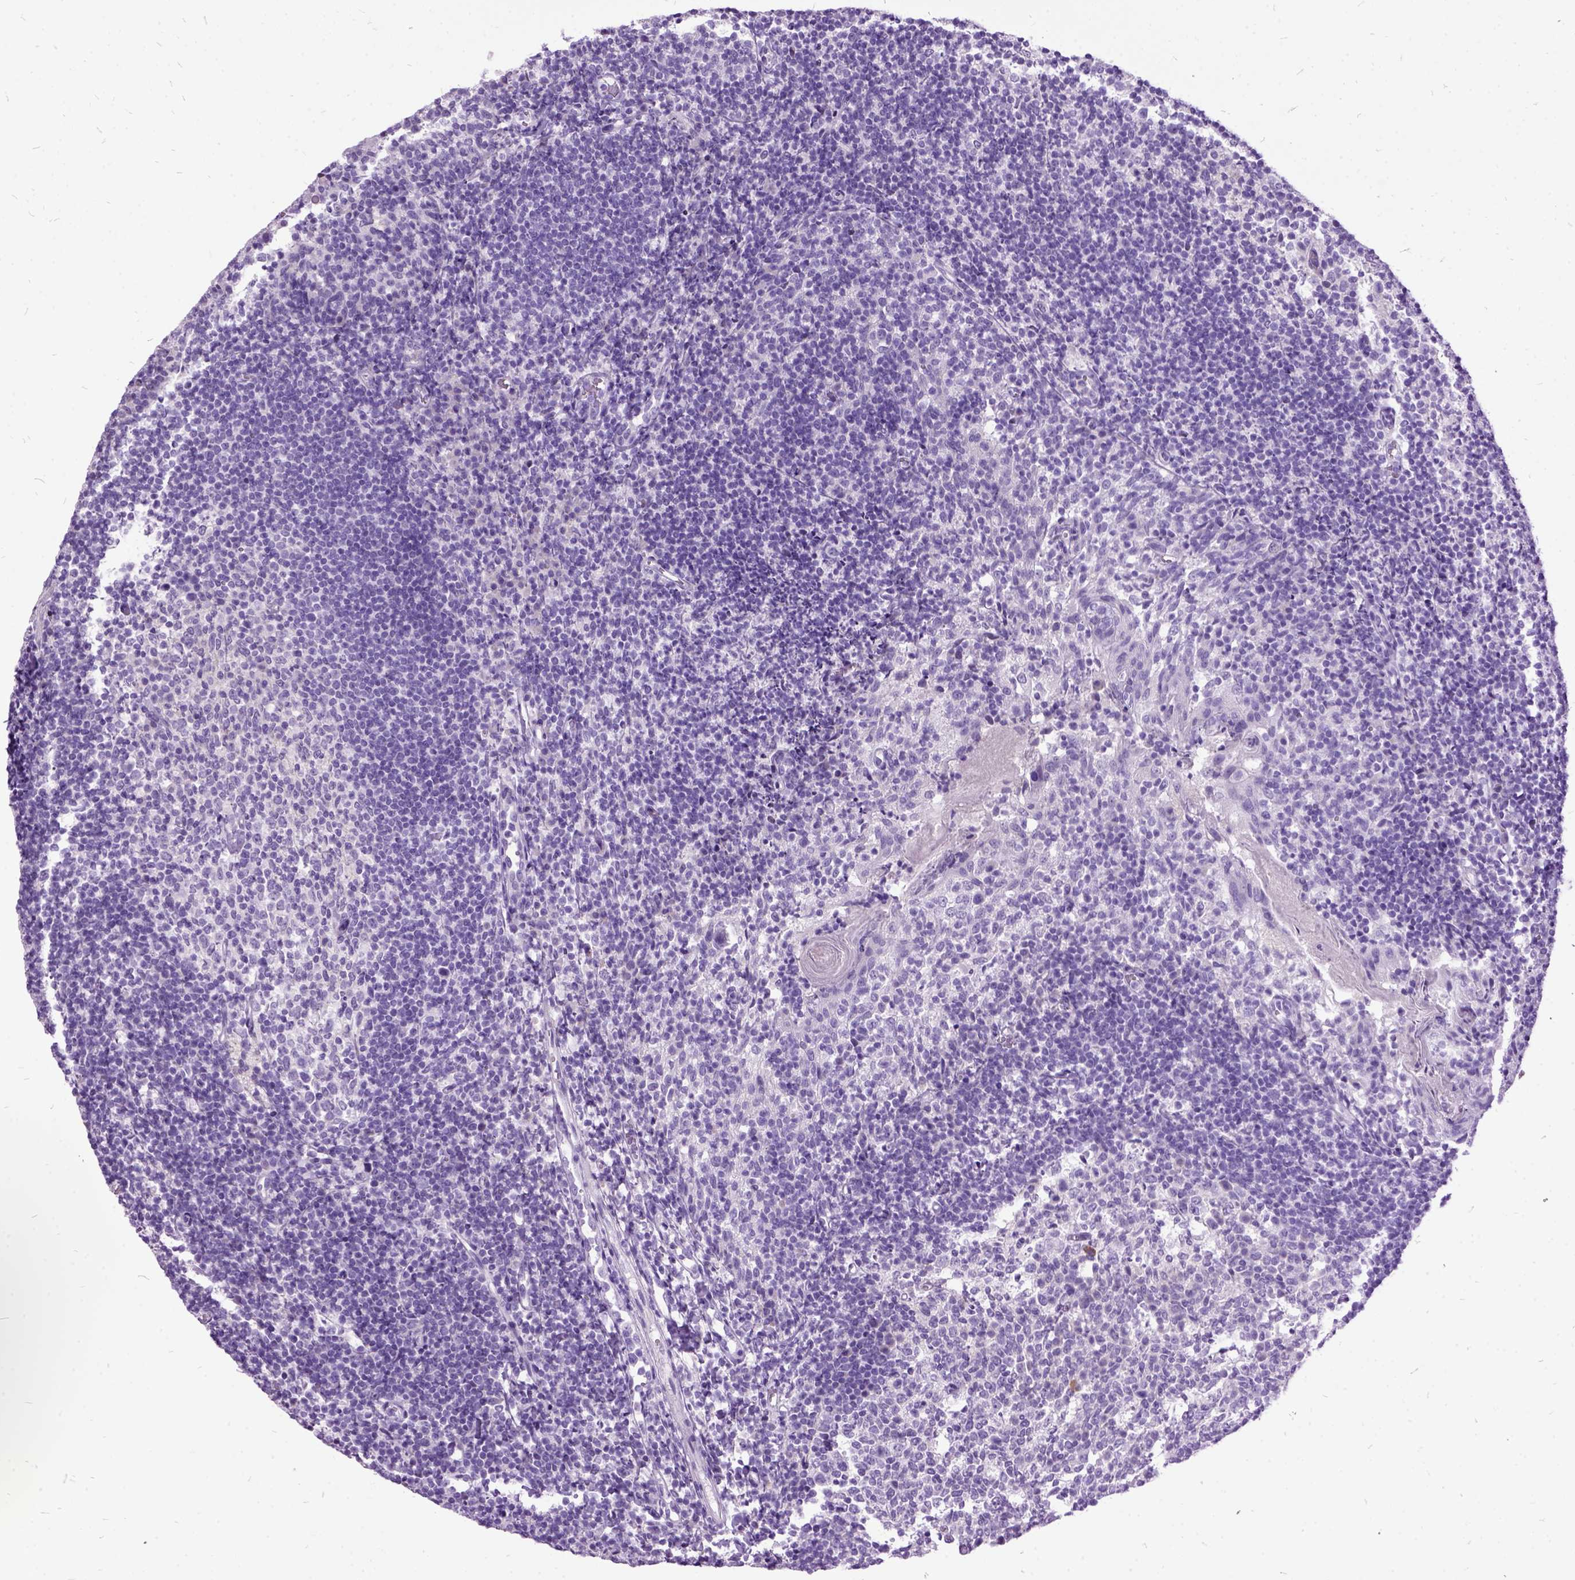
{"staining": {"intensity": "negative", "quantity": "none", "location": "none"}, "tissue": "tonsil", "cell_type": "Germinal center cells", "image_type": "normal", "snomed": [{"axis": "morphology", "description": "Normal tissue, NOS"}, {"axis": "topography", "description": "Tonsil"}], "caption": "This is a photomicrograph of IHC staining of unremarkable tonsil, which shows no staining in germinal center cells.", "gene": "MME", "patient": {"sex": "female", "age": 10}}